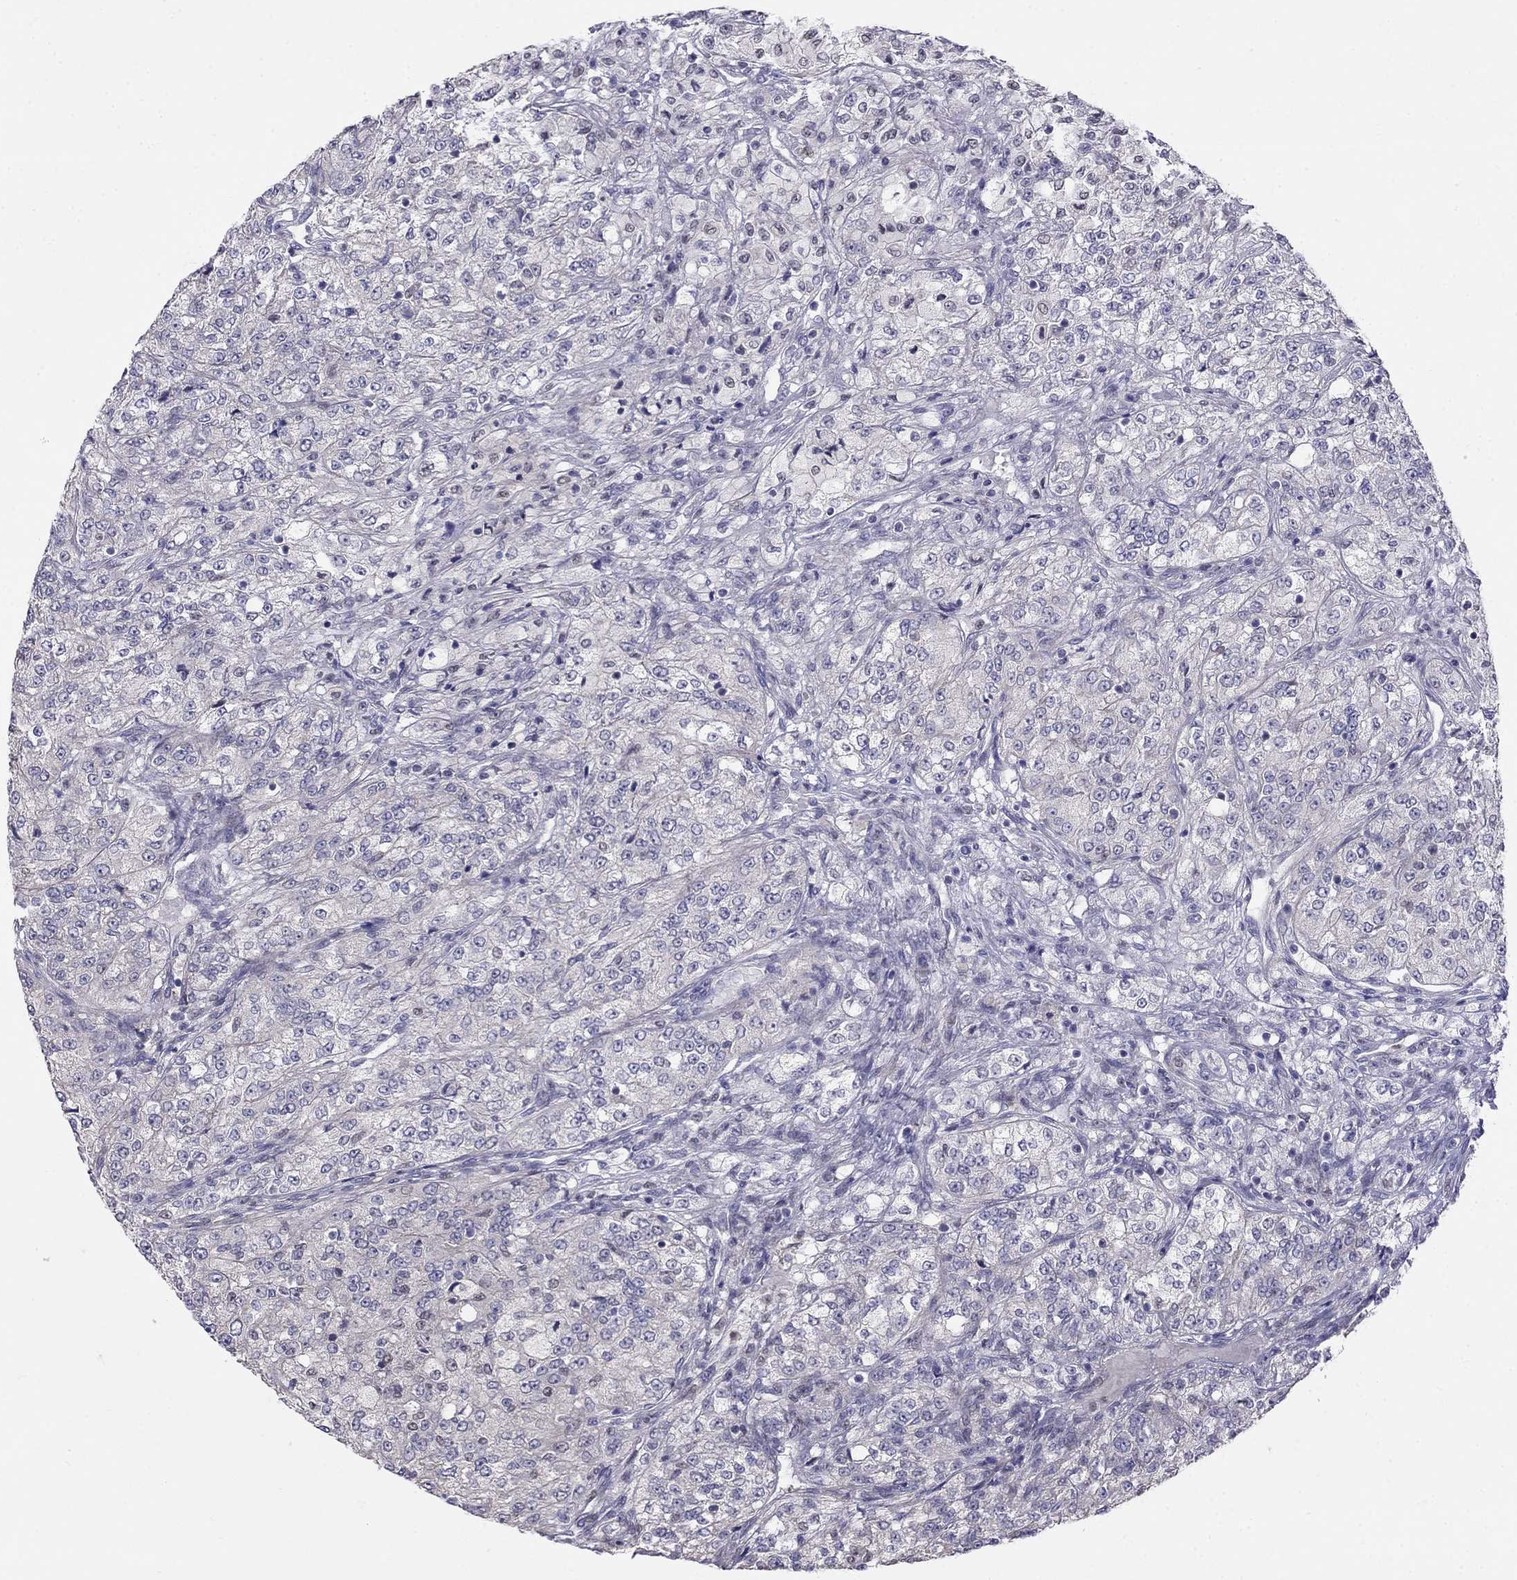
{"staining": {"intensity": "negative", "quantity": "none", "location": "none"}, "tissue": "renal cancer", "cell_type": "Tumor cells", "image_type": "cancer", "snomed": [{"axis": "morphology", "description": "Adenocarcinoma, NOS"}, {"axis": "topography", "description": "Kidney"}], "caption": "IHC photomicrograph of neoplastic tissue: renal cancer (adenocarcinoma) stained with DAB exhibits no significant protein expression in tumor cells.", "gene": "LRRC39", "patient": {"sex": "female", "age": 63}}